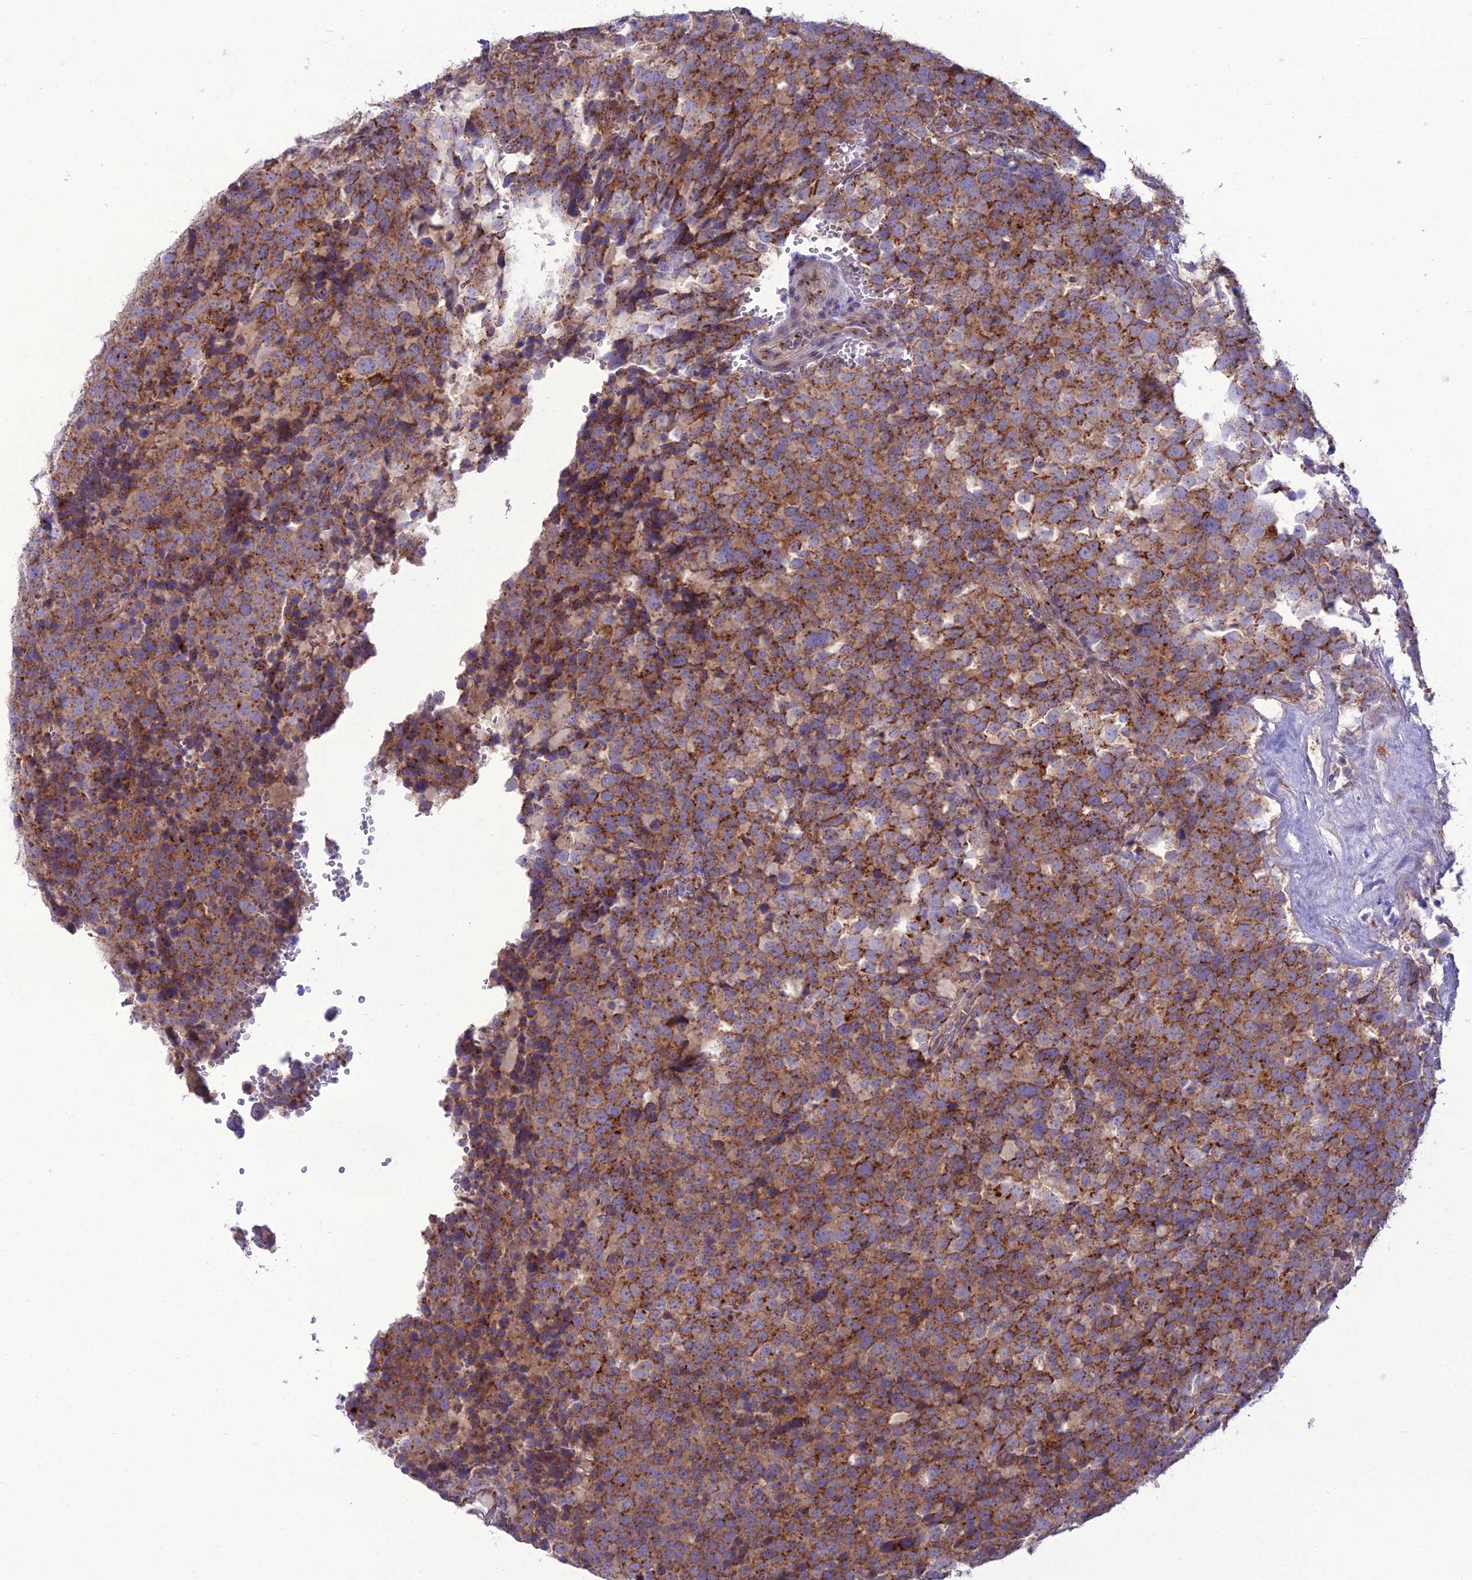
{"staining": {"intensity": "moderate", "quantity": ">75%", "location": "cytoplasmic/membranous"}, "tissue": "testis cancer", "cell_type": "Tumor cells", "image_type": "cancer", "snomed": [{"axis": "morphology", "description": "Seminoma, NOS"}, {"axis": "topography", "description": "Testis"}], "caption": "DAB immunohistochemical staining of human testis seminoma displays moderate cytoplasmic/membranous protein expression in about >75% of tumor cells. (DAB (3,3'-diaminobenzidine) = brown stain, brightfield microscopy at high magnification).", "gene": "SPRYD7", "patient": {"sex": "male", "age": 71}}